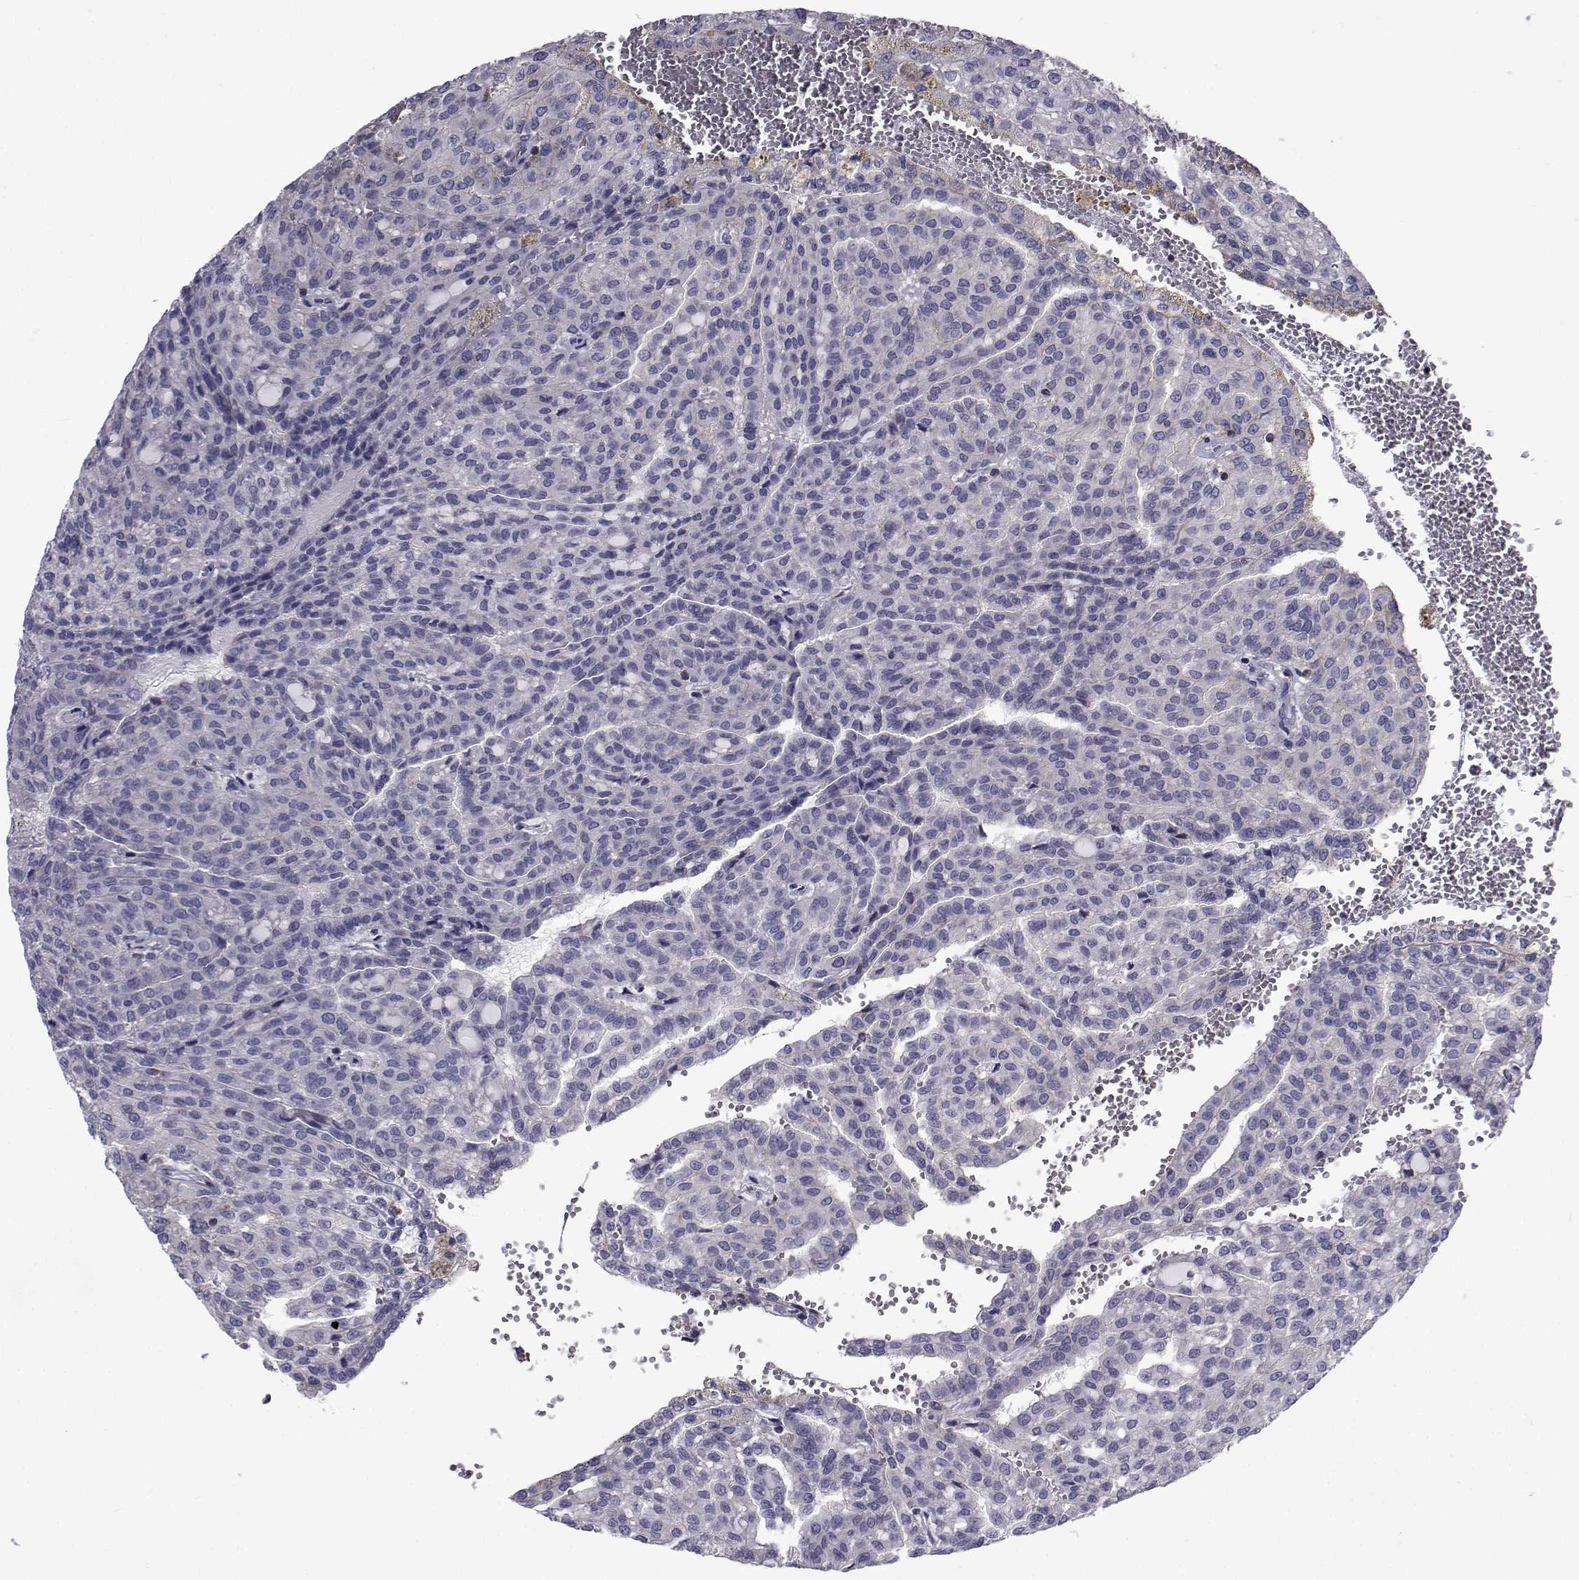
{"staining": {"intensity": "weak", "quantity": "<25%", "location": "cytoplasmic/membranous"}, "tissue": "renal cancer", "cell_type": "Tumor cells", "image_type": "cancer", "snomed": [{"axis": "morphology", "description": "Adenocarcinoma, NOS"}, {"axis": "topography", "description": "Kidney"}], "caption": "A high-resolution photomicrograph shows immunohistochemistry staining of adenocarcinoma (renal), which demonstrates no significant staining in tumor cells. (DAB IHC with hematoxylin counter stain).", "gene": "PDE6H", "patient": {"sex": "male", "age": 63}}